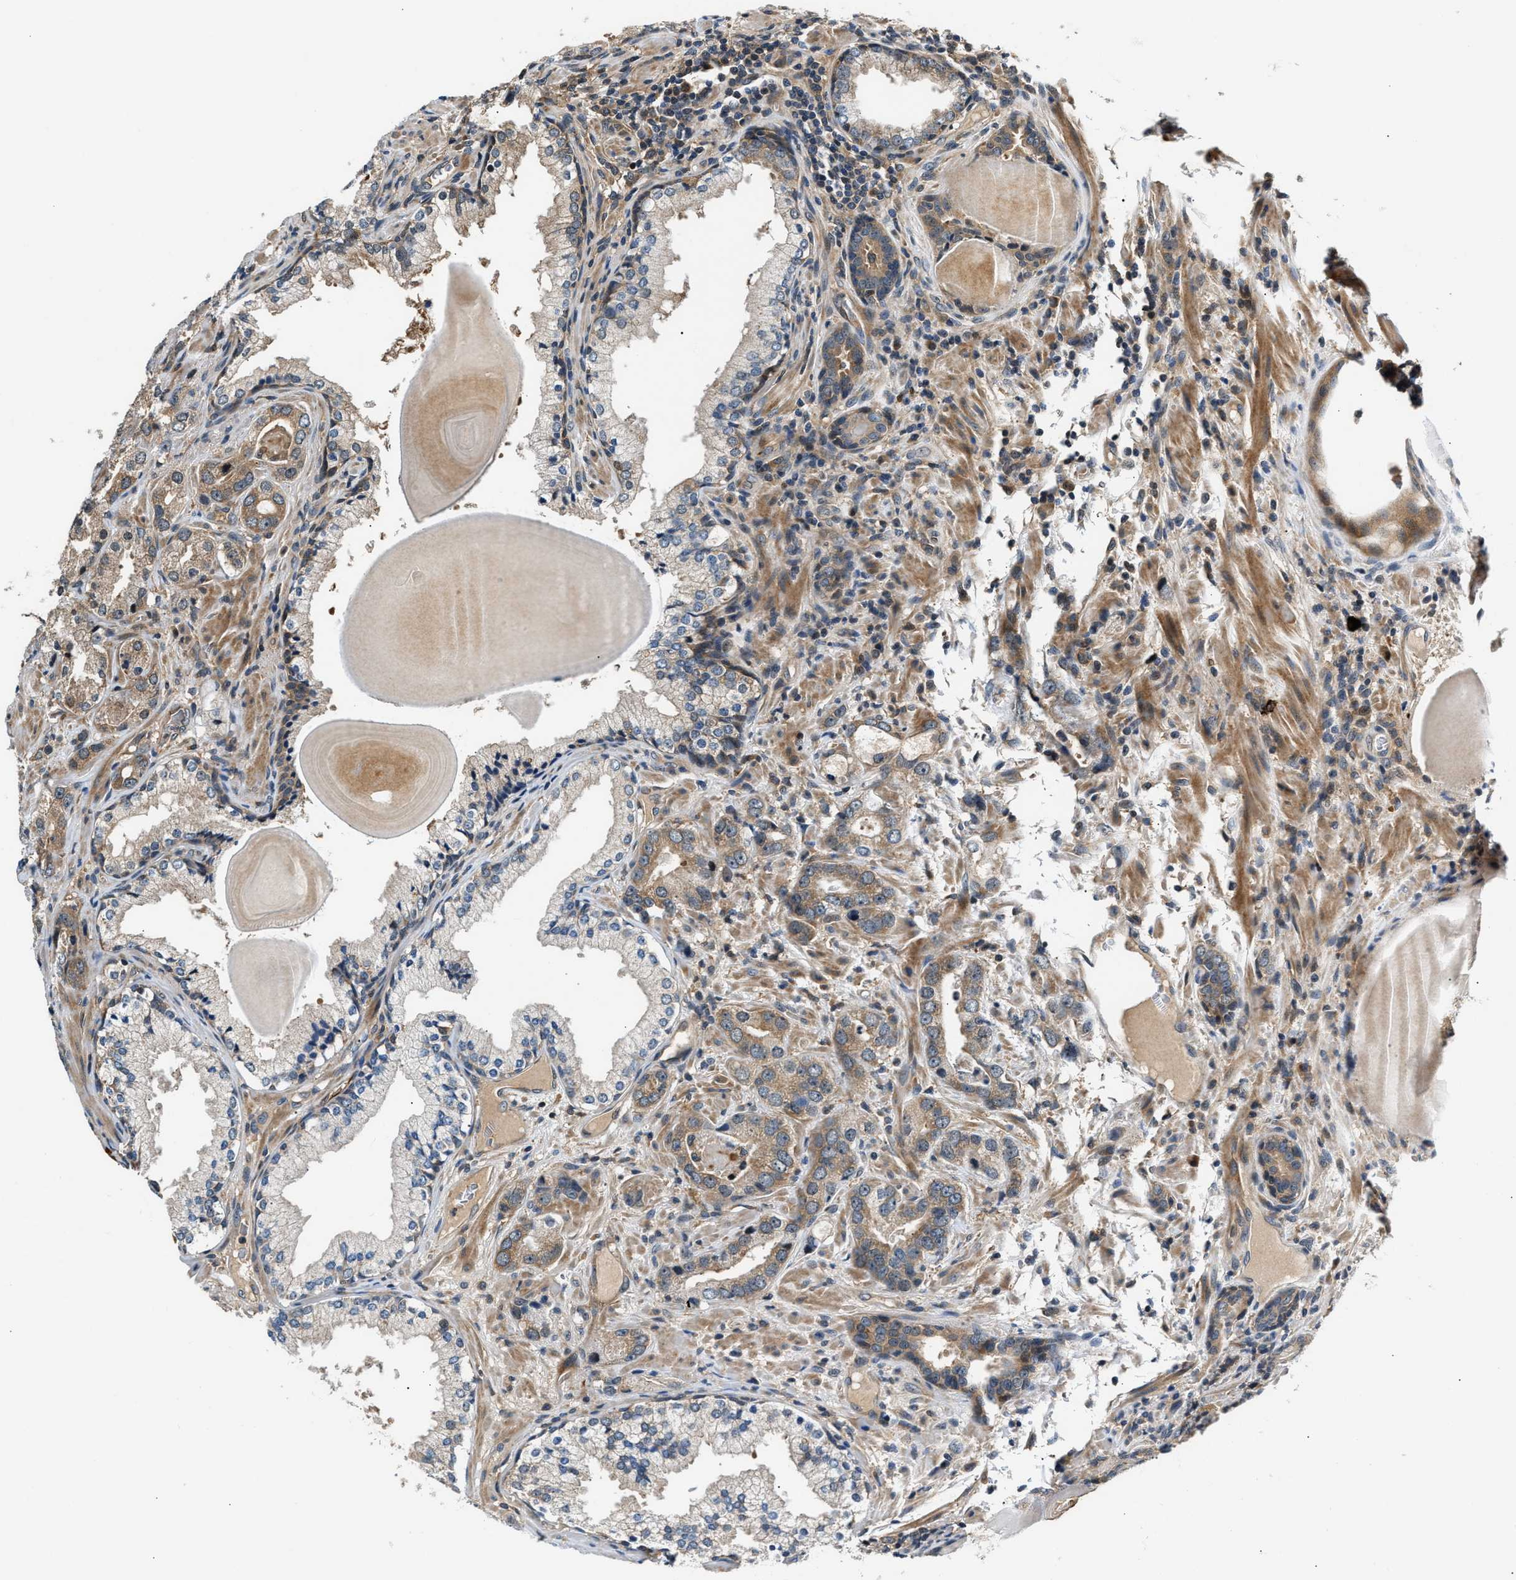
{"staining": {"intensity": "moderate", "quantity": "25%-75%", "location": "cytoplasmic/membranous"}, "tissue": "prostate cancer", "cell_type": "Tumor cells", "image_type": "cancer", "snomed": [{"axis": "morphology", "description": "Adenocarcinoma, High grade"}, {"axis": "topography", "description": "Prostate"}], "caption": "About 25%-75% of tumor cells in adenocarcinoma (high-grade) (prostate) display moderate cytoplasmic/membranous protein staining as visualized by brown immunohistochemical staining.", "gene": "TUT7", "patient": {"sex": "male", "age": 63}}